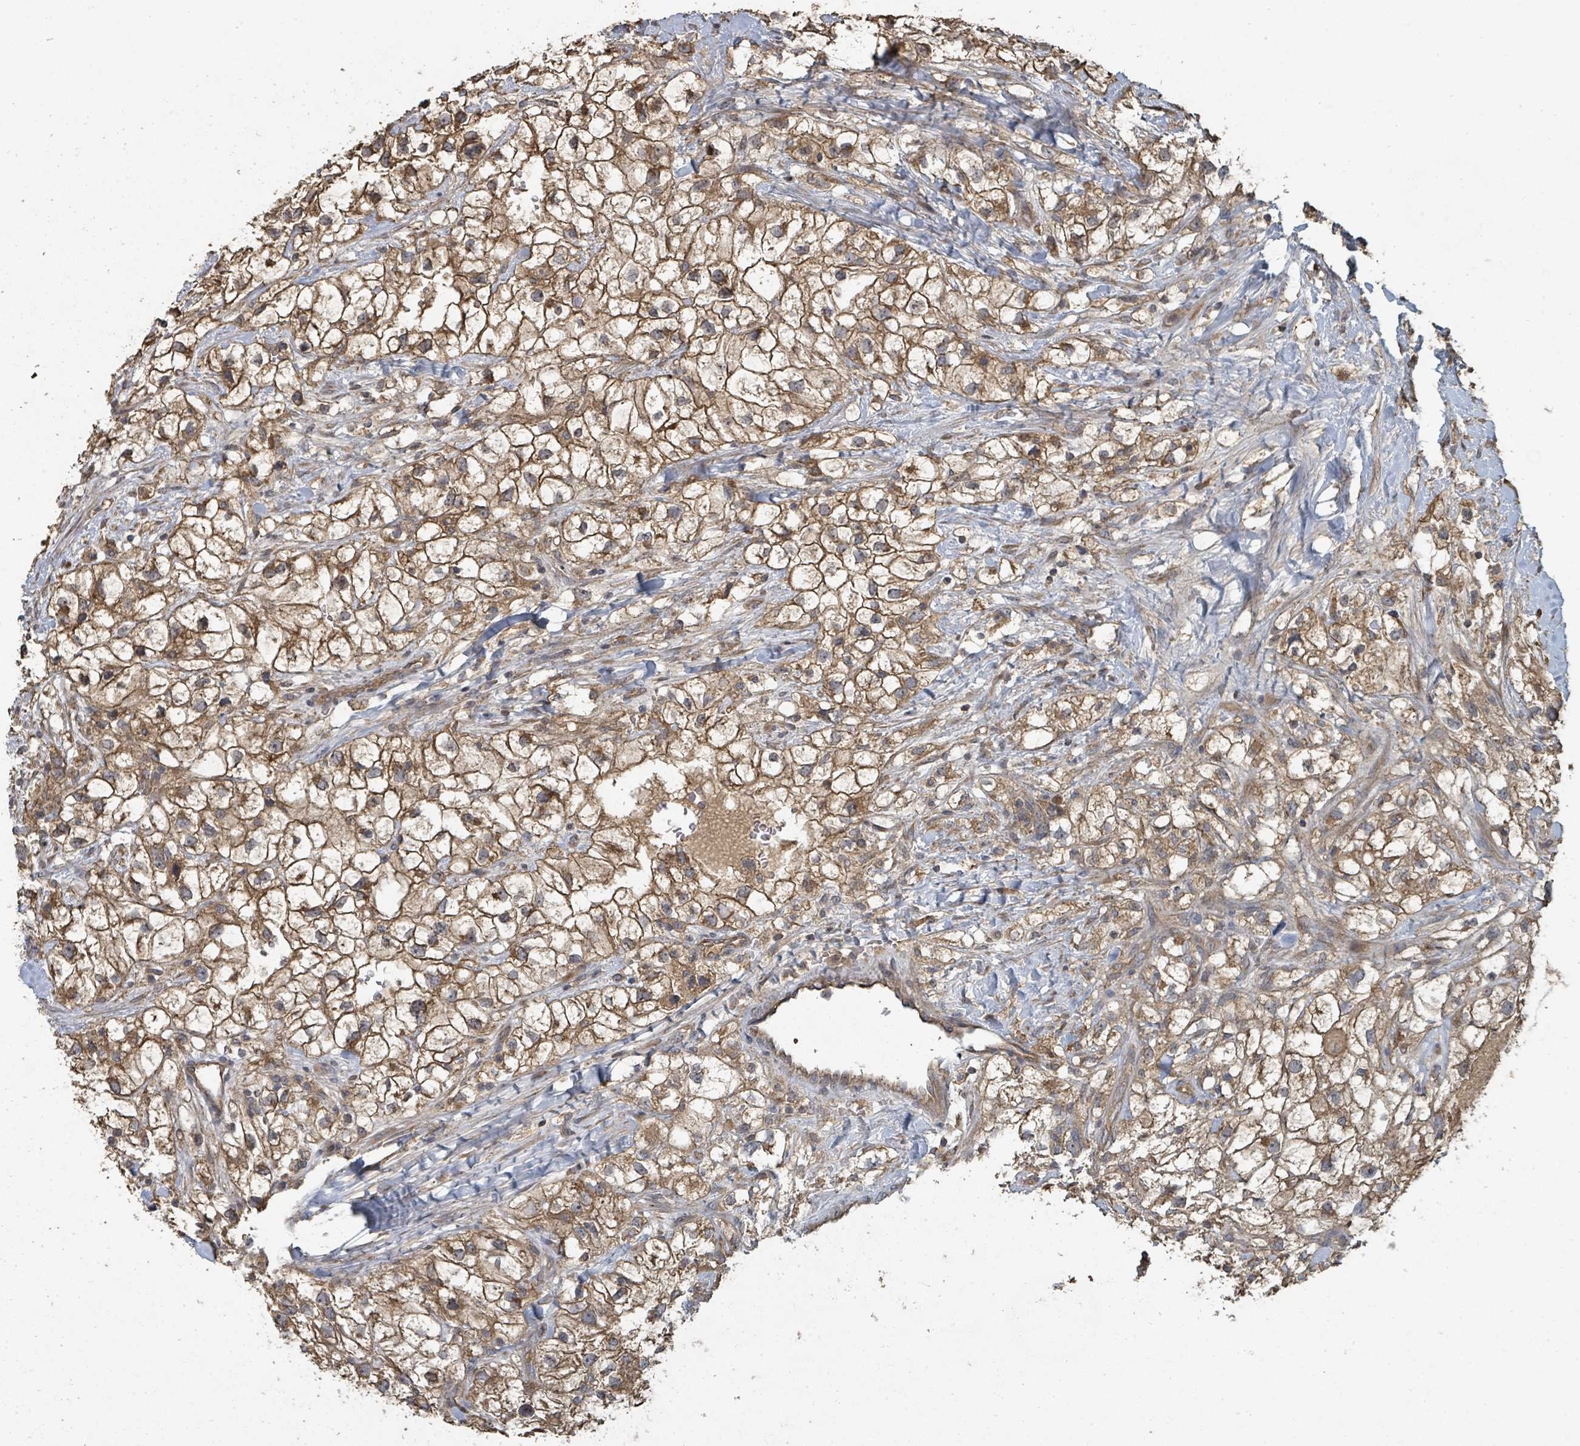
{"staining": {"intensity": "strong", "quantity": "25%-75%", "location": "cytoplasmic/membranous"}, "tissue": "renal cancer", "cell_type": "Tumor cells", "image_type": "cancer", "snomed": [{"axis": "morphology", "description": "Adenocarcinoma, NOS"}, {"axis": "topography", "description": "Kidney"}], "caption": "A brown stain shows strong cytoplasmic/membranous positivity of a protein in human adenocarcinoma (renal) tumor cells. (IHC, brightfield microscopy, high magnification).", "gene": "WDFY1", "patient": {"sex": "male", "age": 59}}